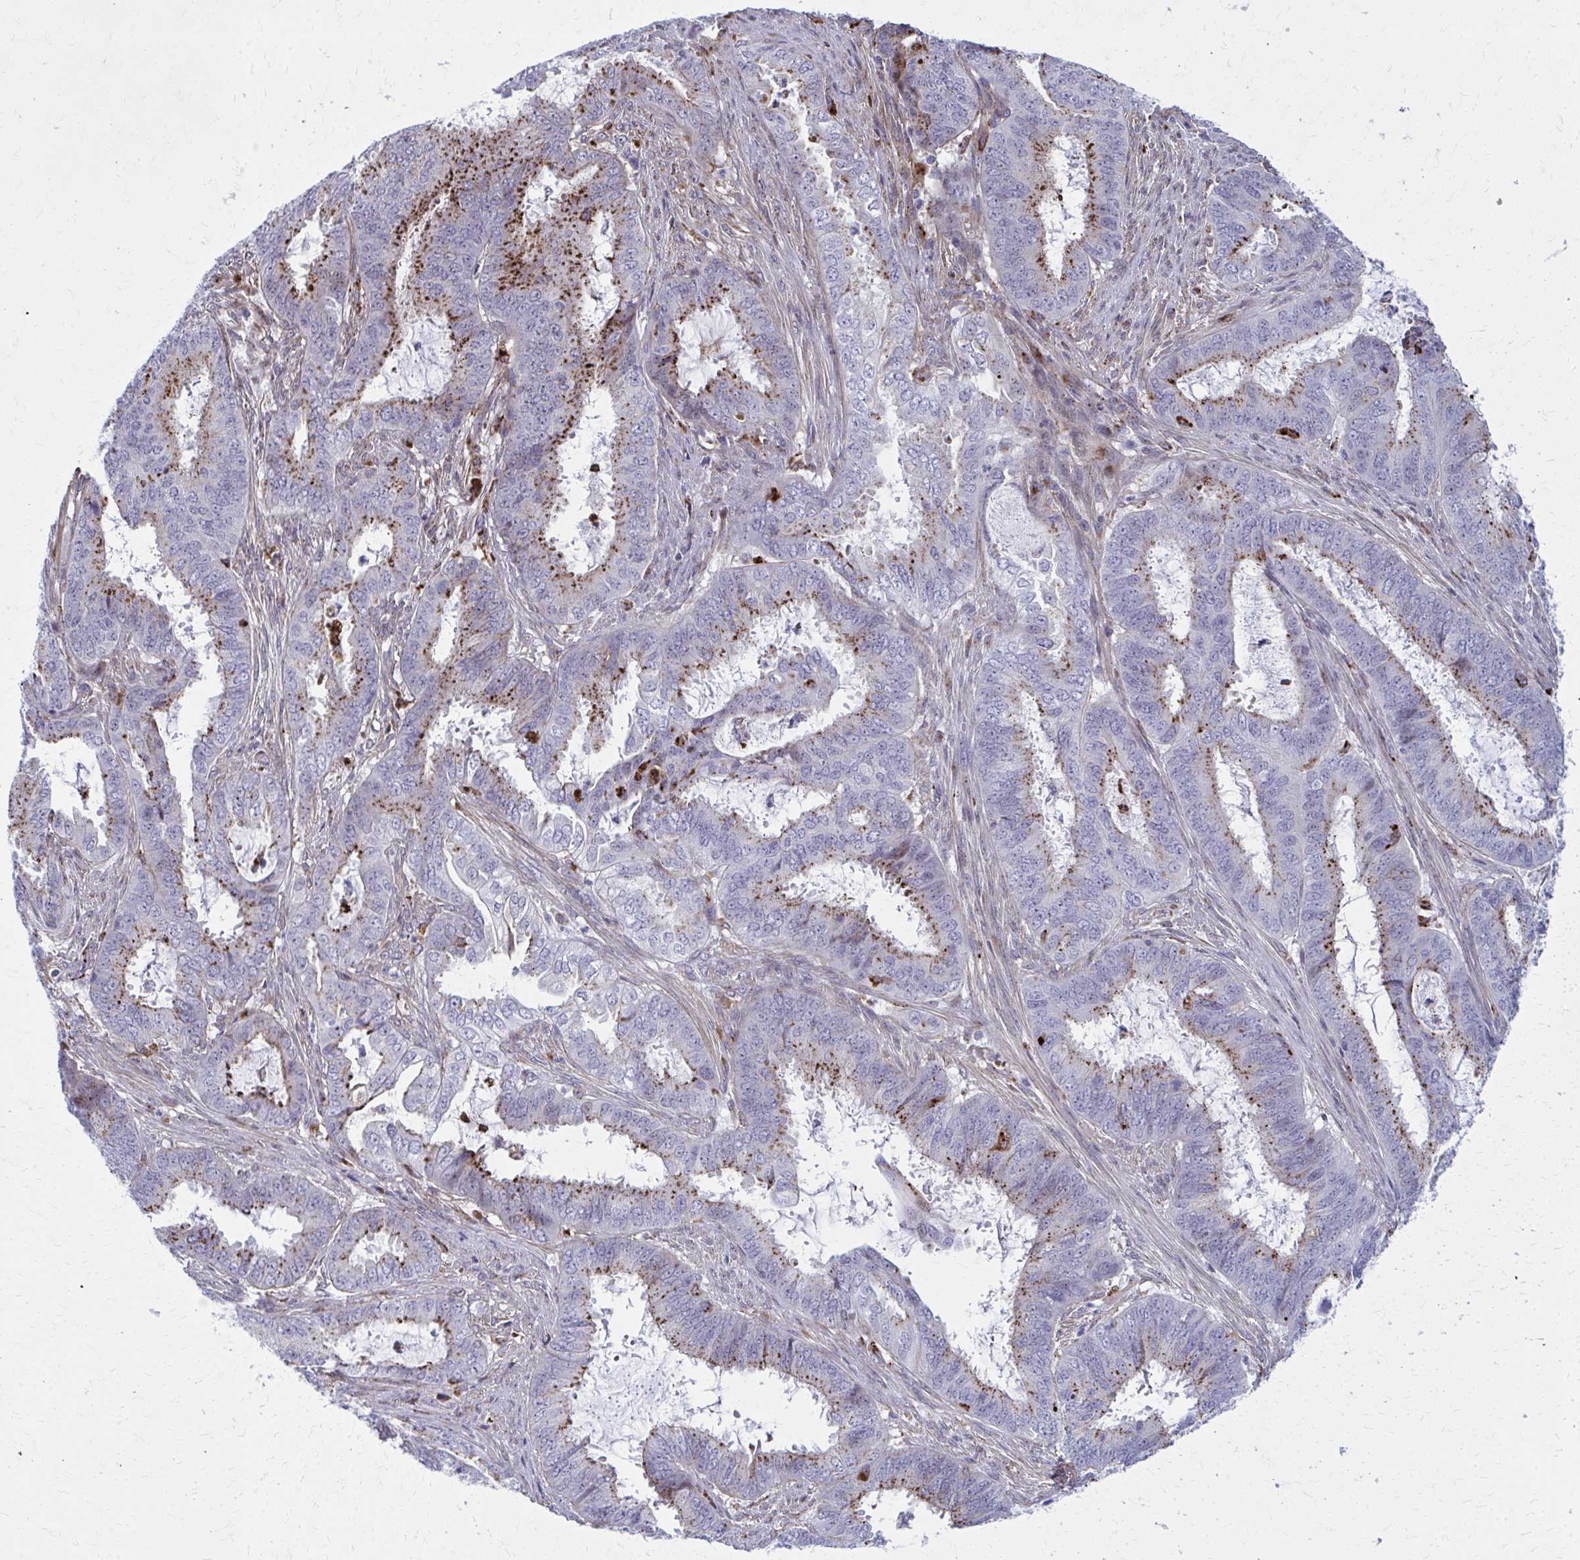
{"staining": {"intensity": "moderate", "quantity": "25%-75%", "location": "cytoplasmic/membranous"}, "tissue": "endometrial cancer", "cell_type": "Tumor cells", "image_type": "cancer", "snomed": [{"axis": "morphology", "description": "Adenocarcinoma, NOS"}, {"axis": "topography", "description": "Endometrium"}], "caption": "Immunohistochemical staining of endometrial cancer (adenocarcinoma) demonstrates medium levels of moderate cytoplasmic/membranous expression in approximately 25%-75% of tumor cells. The protein is shown in brown color, while the nuclei are stained blue.", "gene": "LRRC4B", "patient": {"sex": "female", "age": 51}}